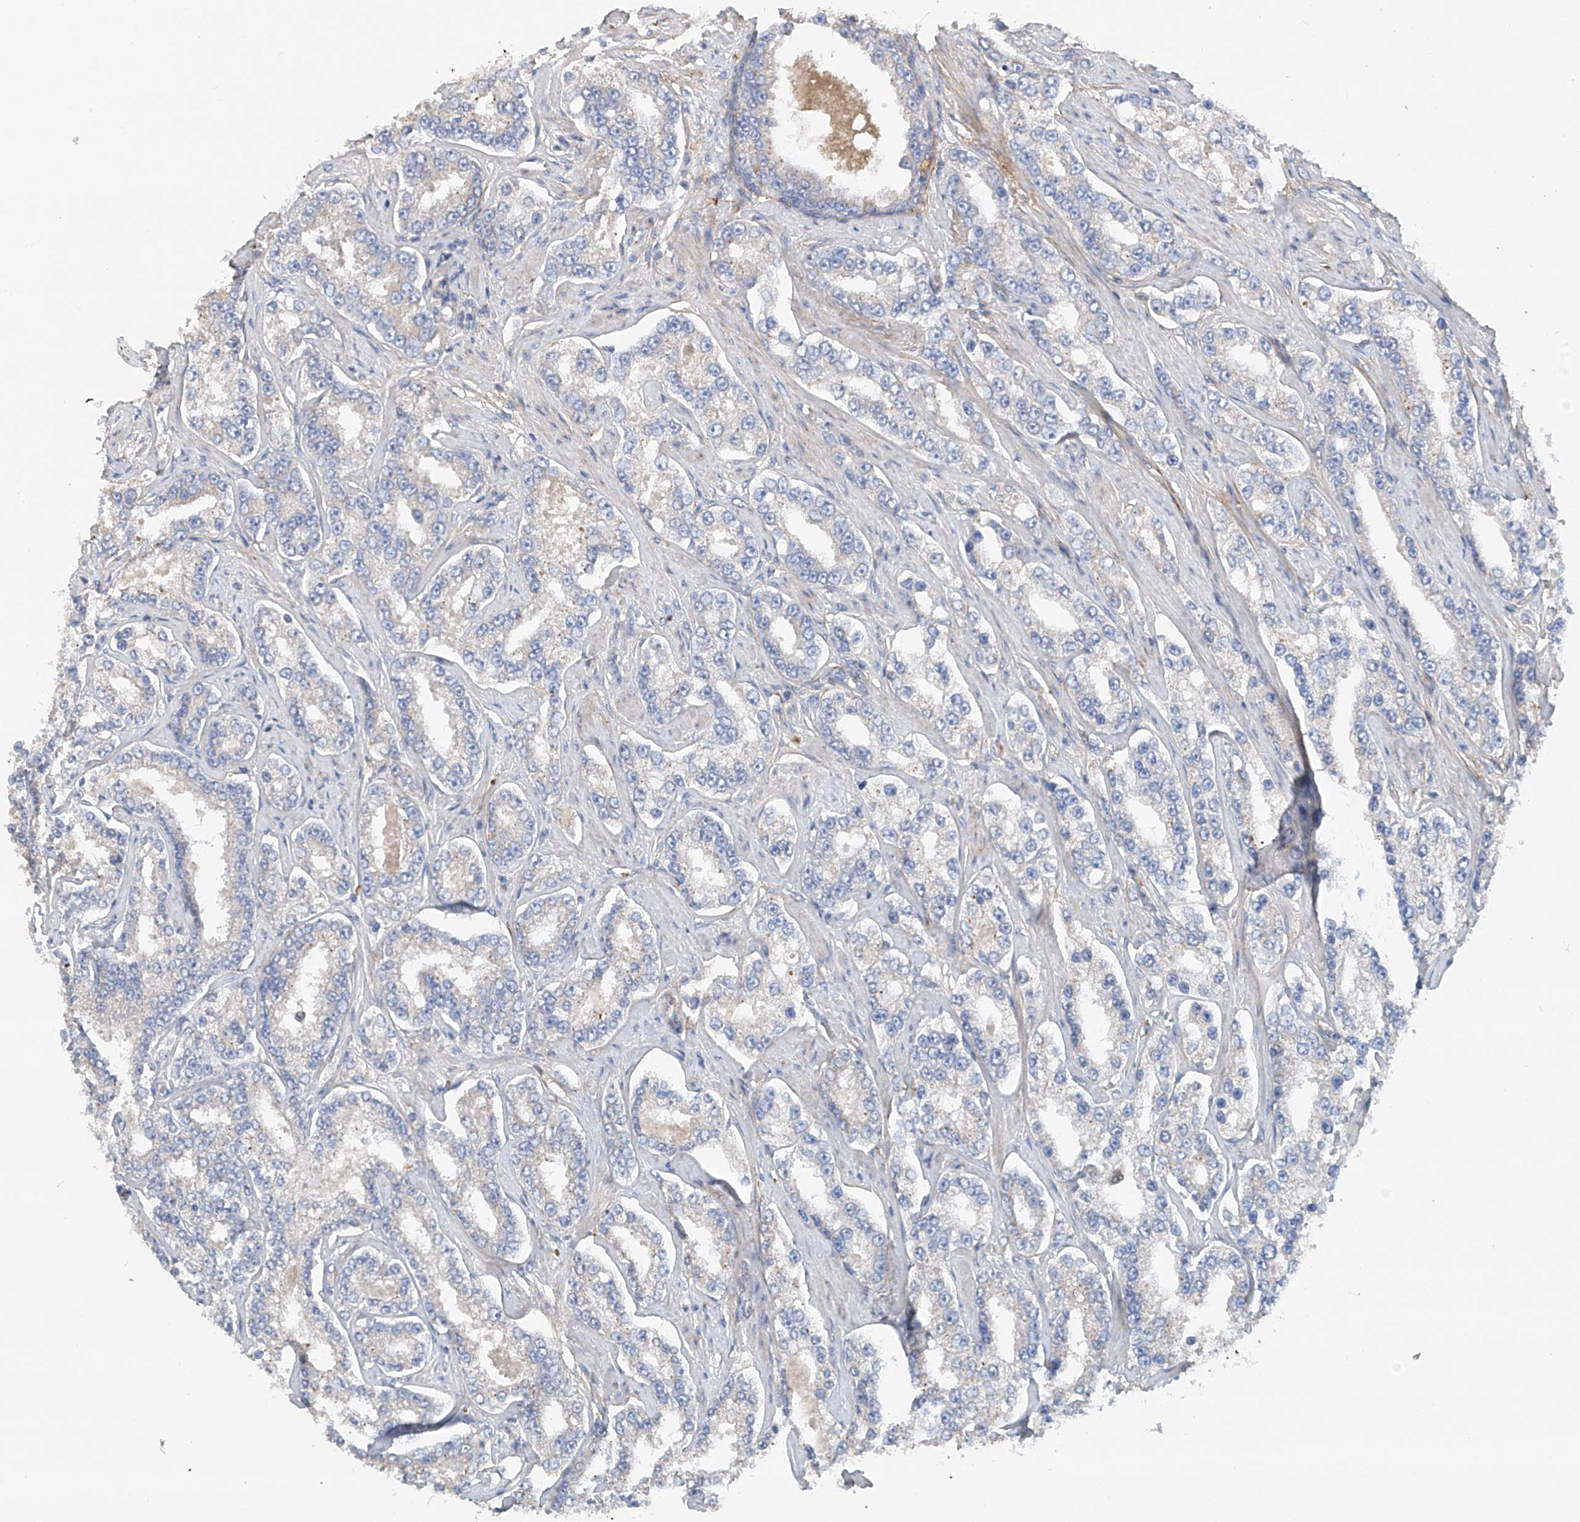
{"staining": {"intensity": "negative", "quantity": "none", "location": "none"}, "tissue": "prostate cancer", "cell_type": "Tumor cells", "image_type": "cancer", "snomed": [{"axis": "morphology", "description": "Normal tissue, NOS"}, {"axis": "morphology", "description": "Adenocarcinoma, High grade"}, {"axis": "topography", "description": "Prostate"}], "caption": "A micrograph of human adenocarcinoma (high-grade) (prostate) is negative for staining in tumor cells. Brightfield microscopy of immunohistochemistry (IHC) stained with DAB (brown) and hematoxylin (blue), captured at high magnification.", "gene": "GALNTL6", "patient": {"sex": "male", "age": 83}}